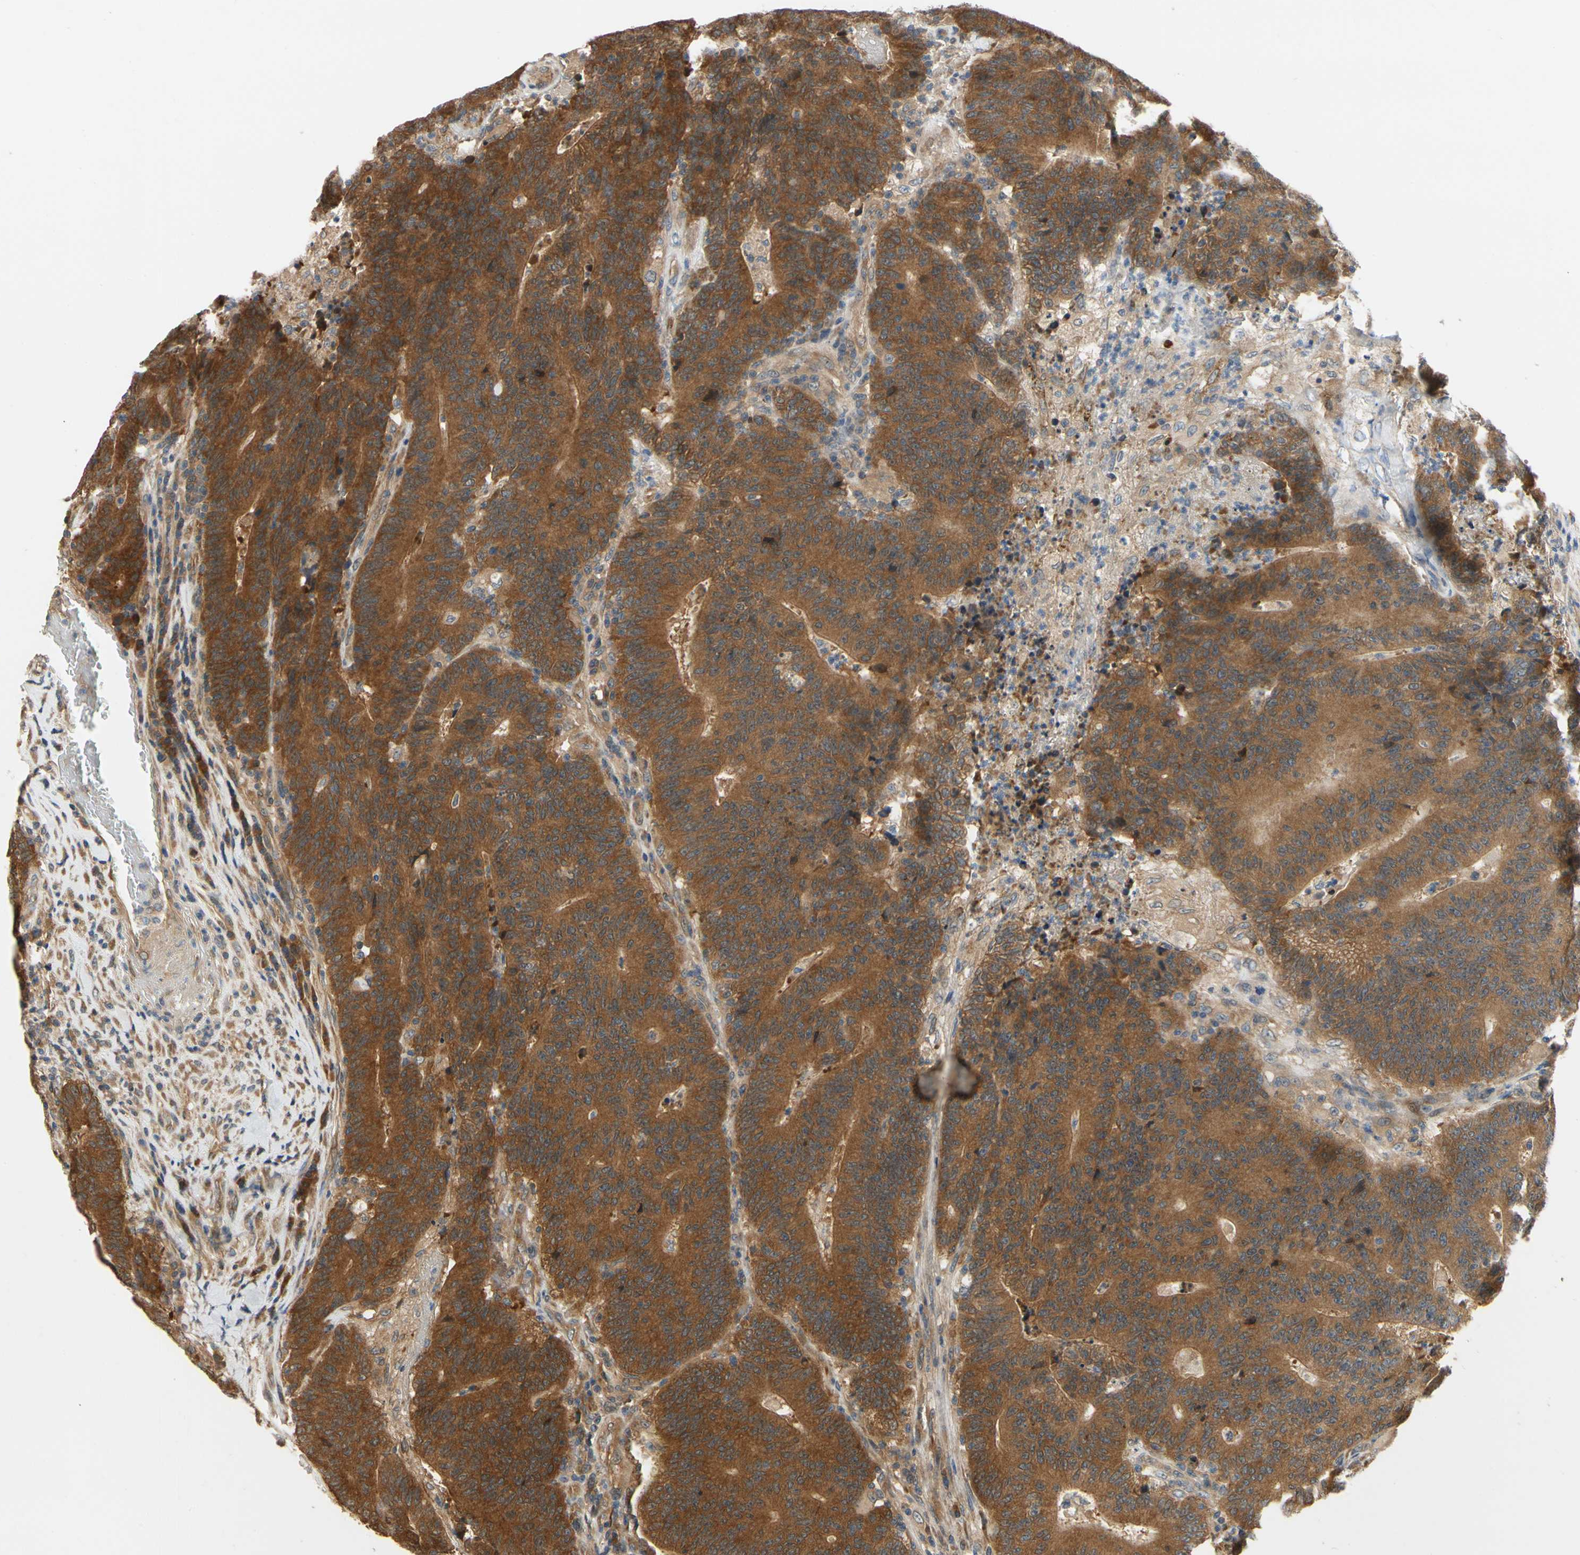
{"staining": {"intensity": "strong", "quantity": ">75%", "location": "cytoplasmic/membranous"}, "tissue": "colorectal cancer", "cell_type": "Tumor cells", "image_type": "cancer", "snomed": [{"axis": "morphology", "description": "Normal tissue, NOS"}, {"axis": "morphology", "description": "Adenocarcinoma, NOS"}, {"axis": "topography", "description": "Colon"}], "caption": "About >75% of tumor cells in colorectal adenocarcinoma show strong cytoplasmic/membranous protein staining as visualized by brown immunohistochemical staining.", "gene": "TDRP", "patient": {"sex": "female", "age": 75}}